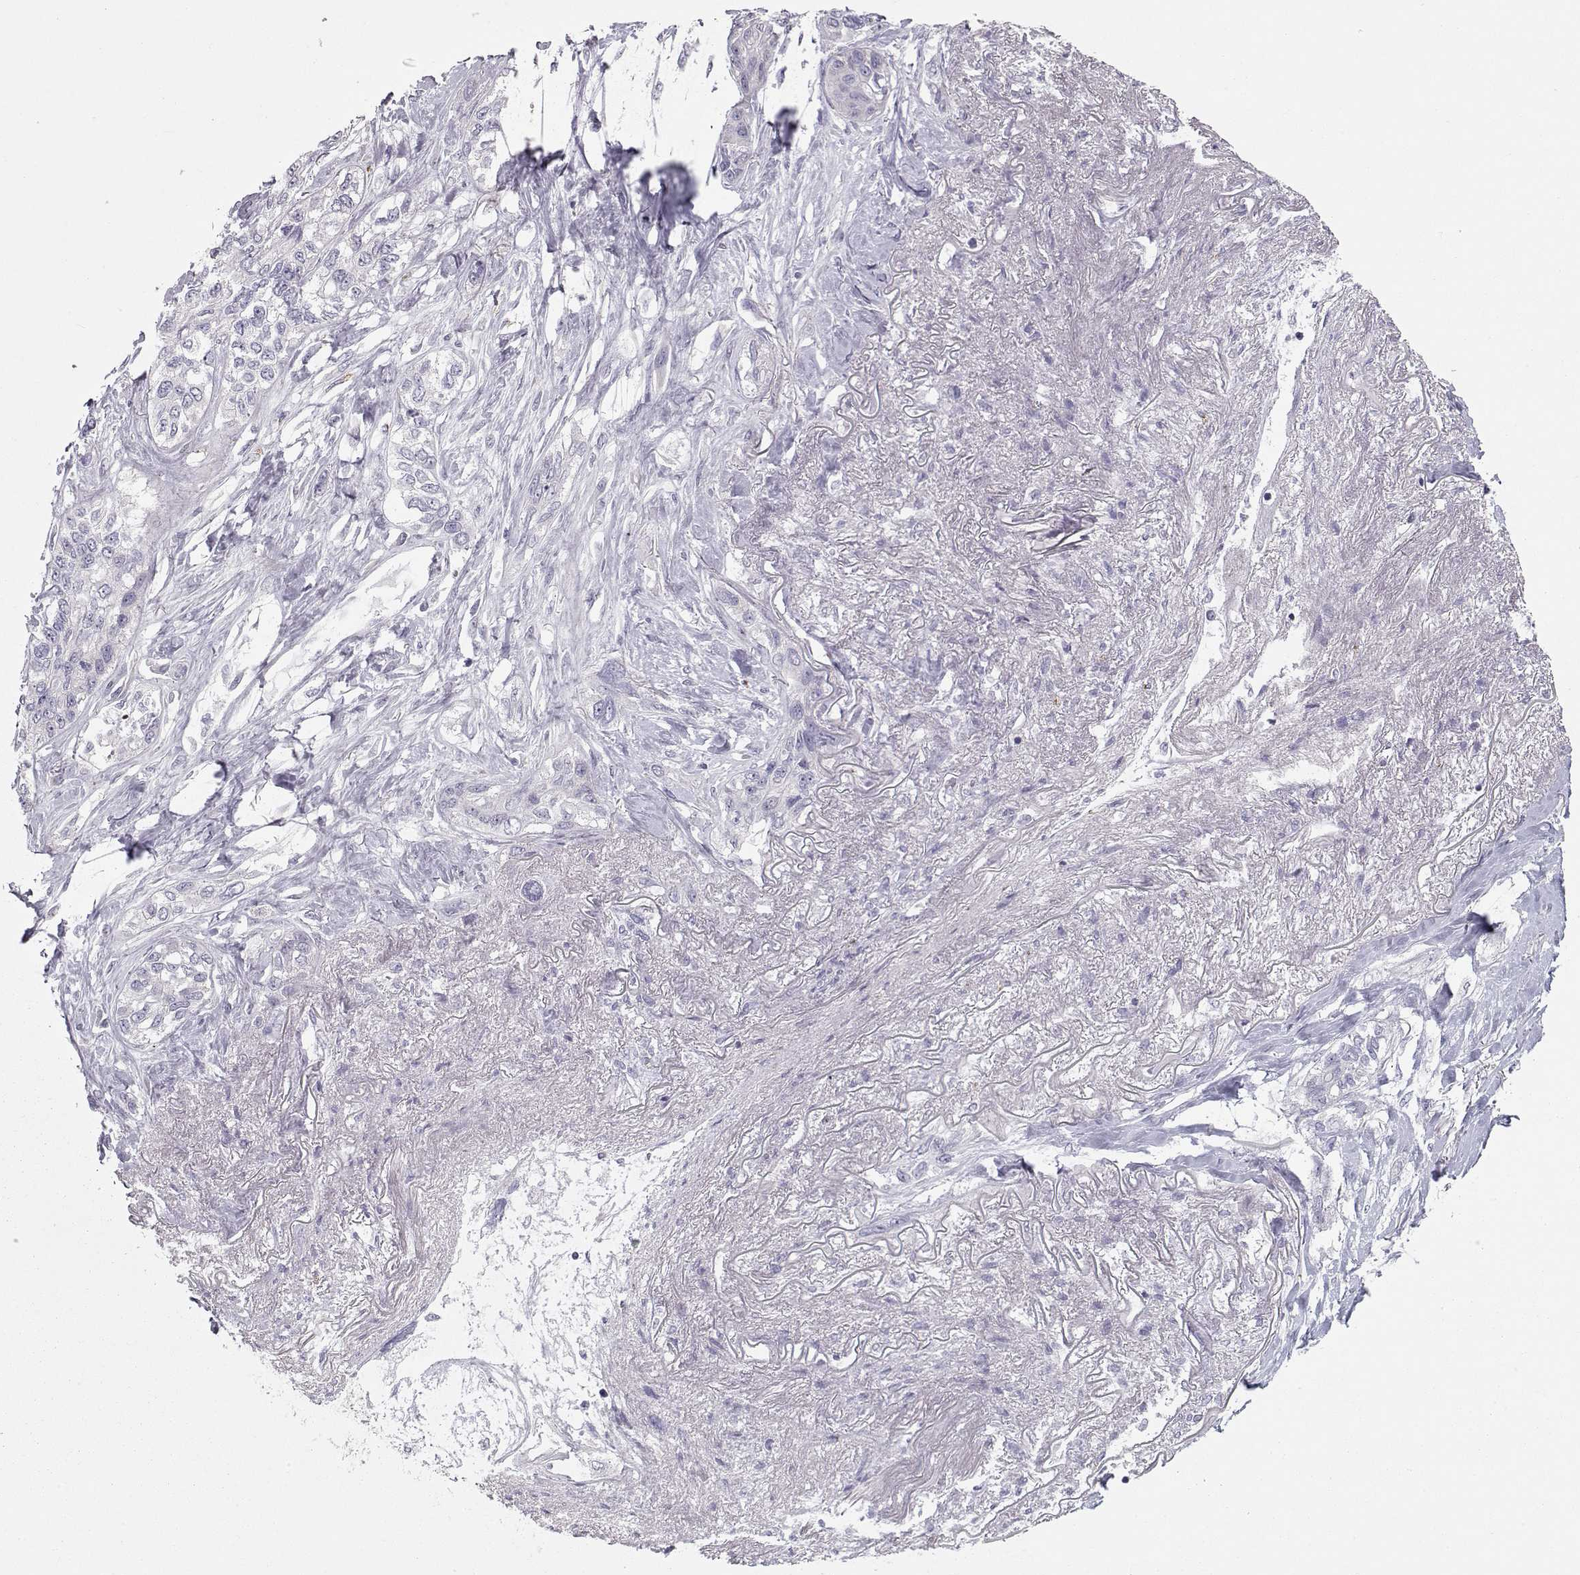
{"staining": {"intensity": "negative", "quantity": "none", "location": "none"}, "tissue": "lung cancer", "cell_type": "Tumor cells", "image_type": "cancer", "snomed": [{"axis": "morphology", "description": "Squamous cell carcinoma, NOS"}, {"axis": "topography", "description": "Lung"}], "caption": "IHC of human squamous cell carcinoma (lung) demonstrates no staining in tumor cells. The staining was performed using DAB to visualize the protein expression in brown, while the nuclei were stained in blue with hematoxylin (Magnification: 20x).", "gene": "NPVF", "patient": {"sex": "female", "age": 70}}